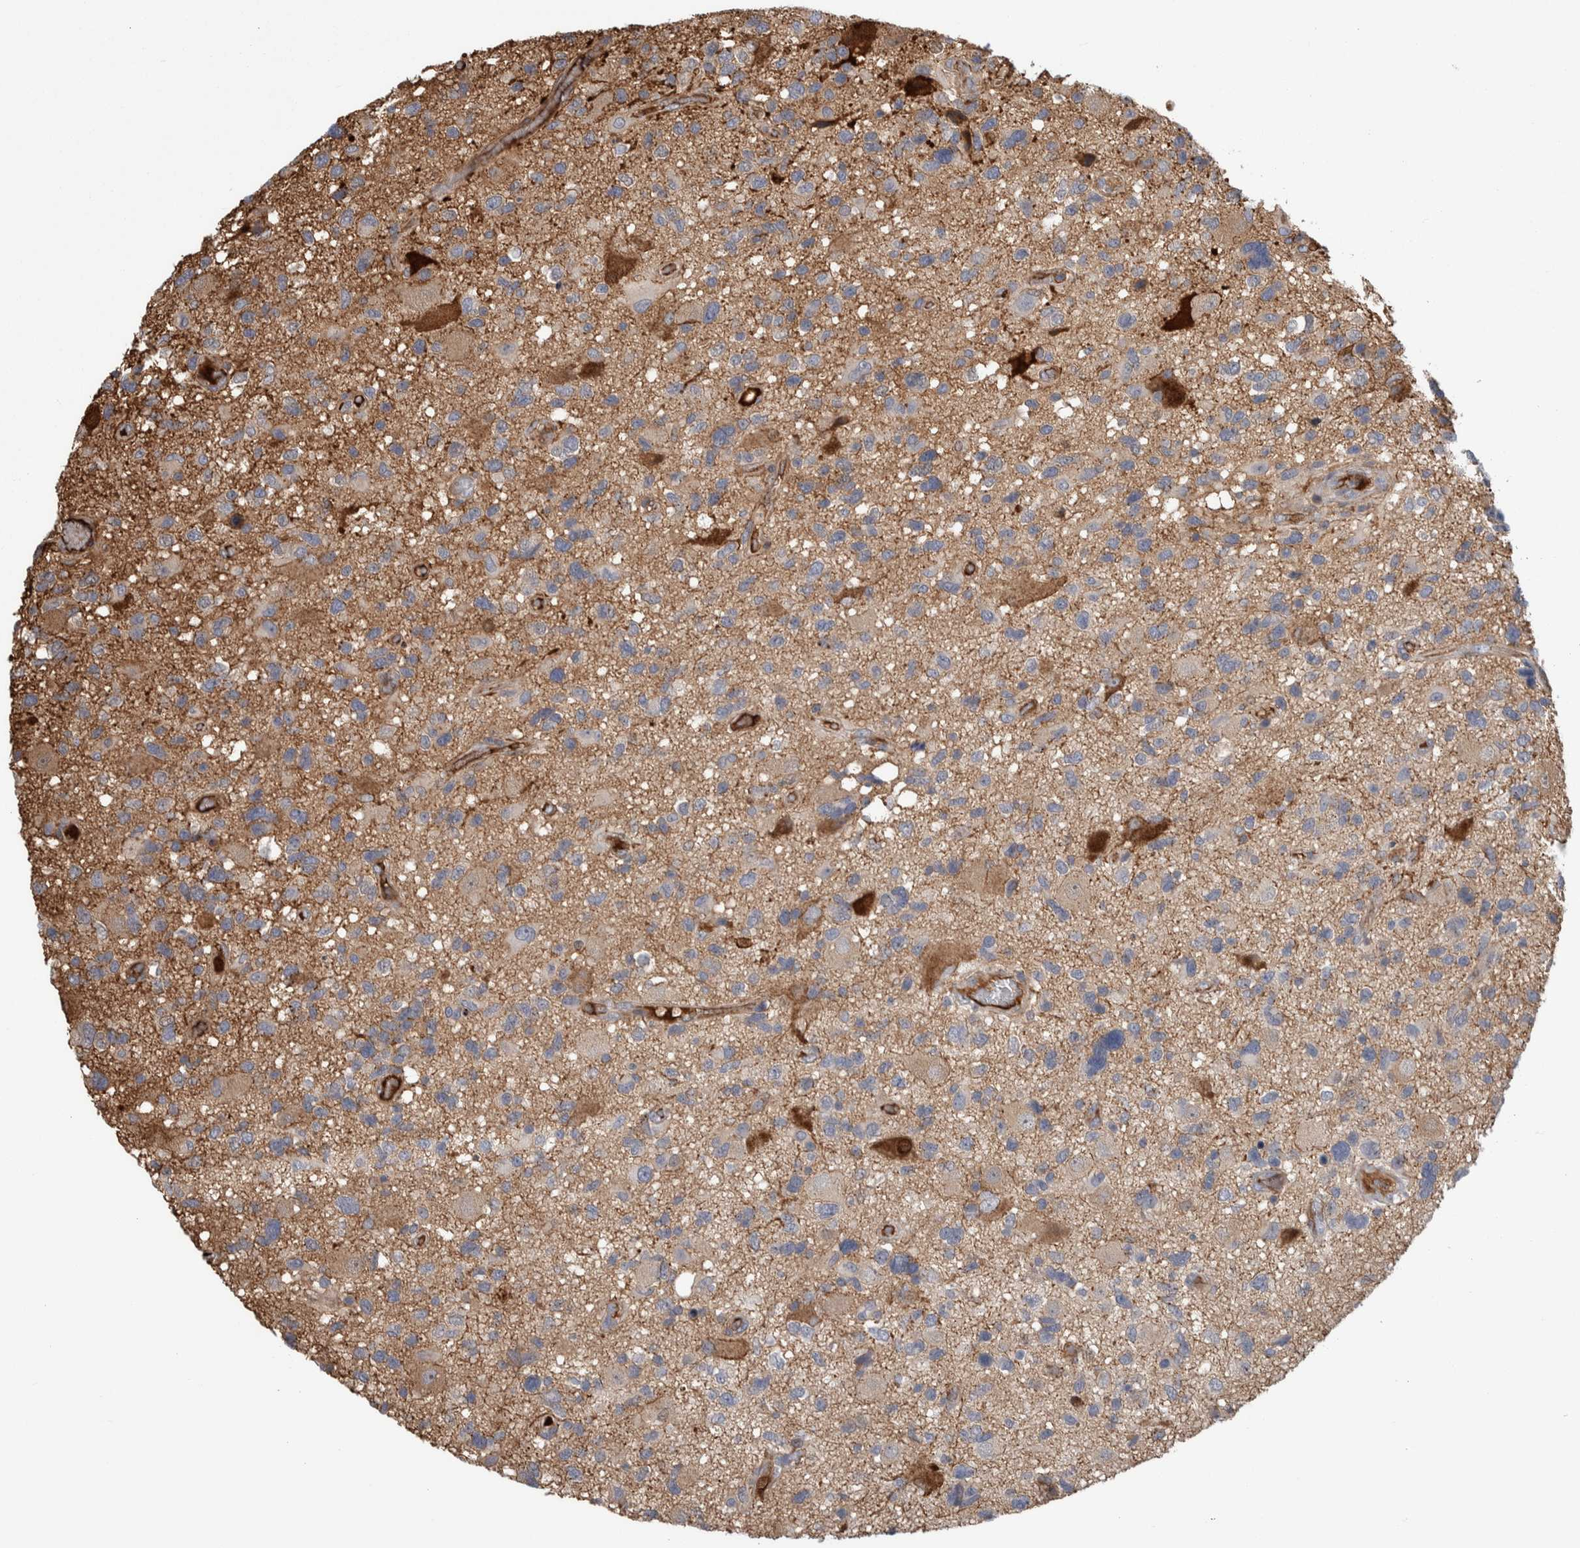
{"staining": {"intensity": "weak", "quantity": "<25%", "location": "cytoplasmic/membranous"}, "tissue": "glioma", "cell_type": "Tumor cells", "image_type": "cancer", "snomed": [{"axis": "morphology", "description": "Glioma, malignant, High grade"}, {"axis": "topography", "description": "Brain"}], "caption": "Protein analysis of glioma displays no significant positivity in tumor cells.", "gene": "PSMG3", "patient": {"sex": "male", "age": 33}}